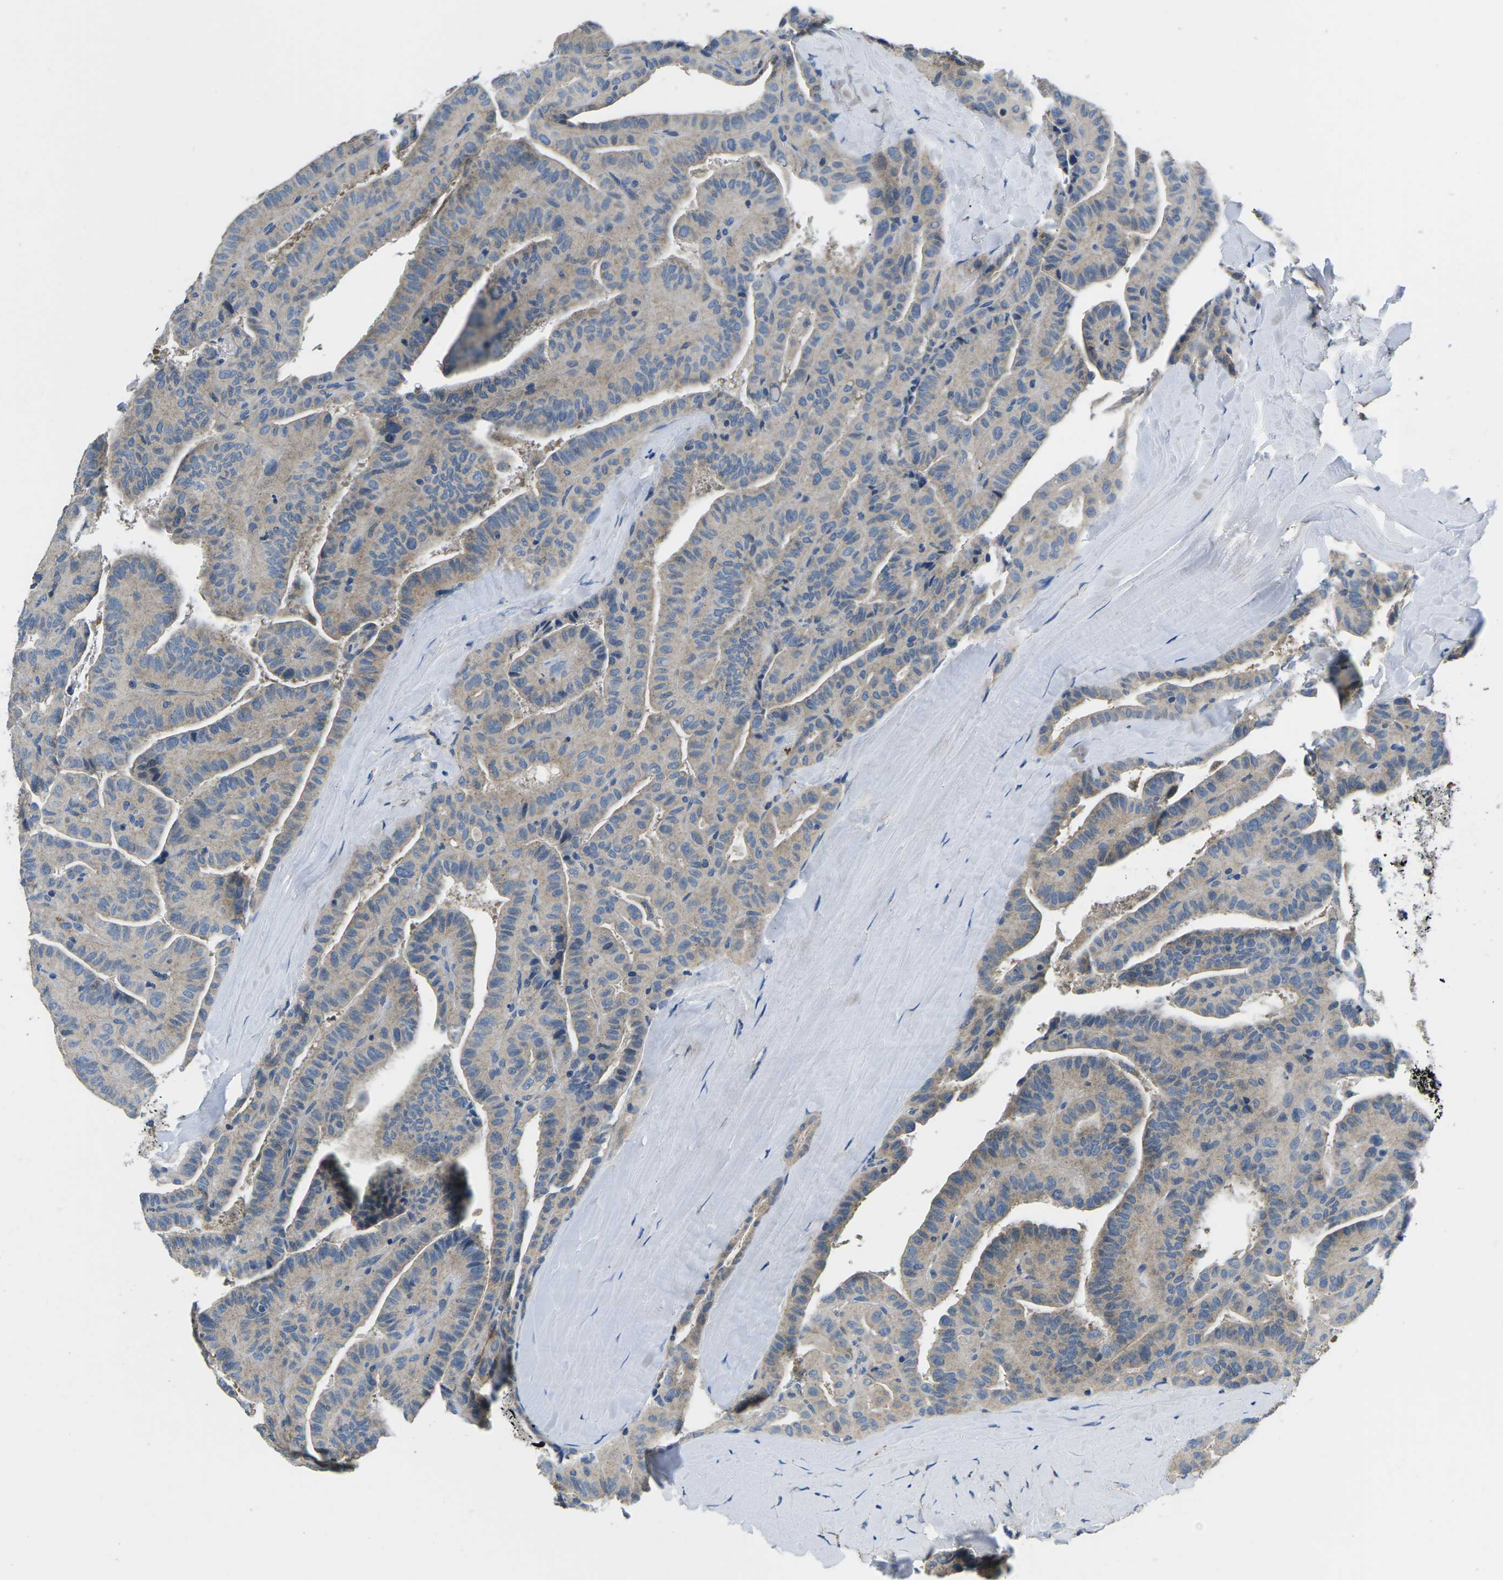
{"staining": {"intensity": "weak", "quantity": "<25%", "location": "cytoplasmic/membranous"}, "tissue": "thyroid cancer", "cell_type": "Tumor cells", "image_type": "cancer", "snomed": [{"axis": "morphology", "description": "Papillary adenocarcinoma, NOS"}, {"axis": "topography", "description": "Thyroid gland"}], "caption": "High power microscopy photomicrograph of an IHC micrograph of papillary adenocarcinoma (thyroid), revealing no significant expression in tumor cells. (DAB (3,3'-diaminobenzidine) immunohistochemistry, high magnification).", "gene": "PDCD6IP", "patient": {"sex": "male", "age": 77}}